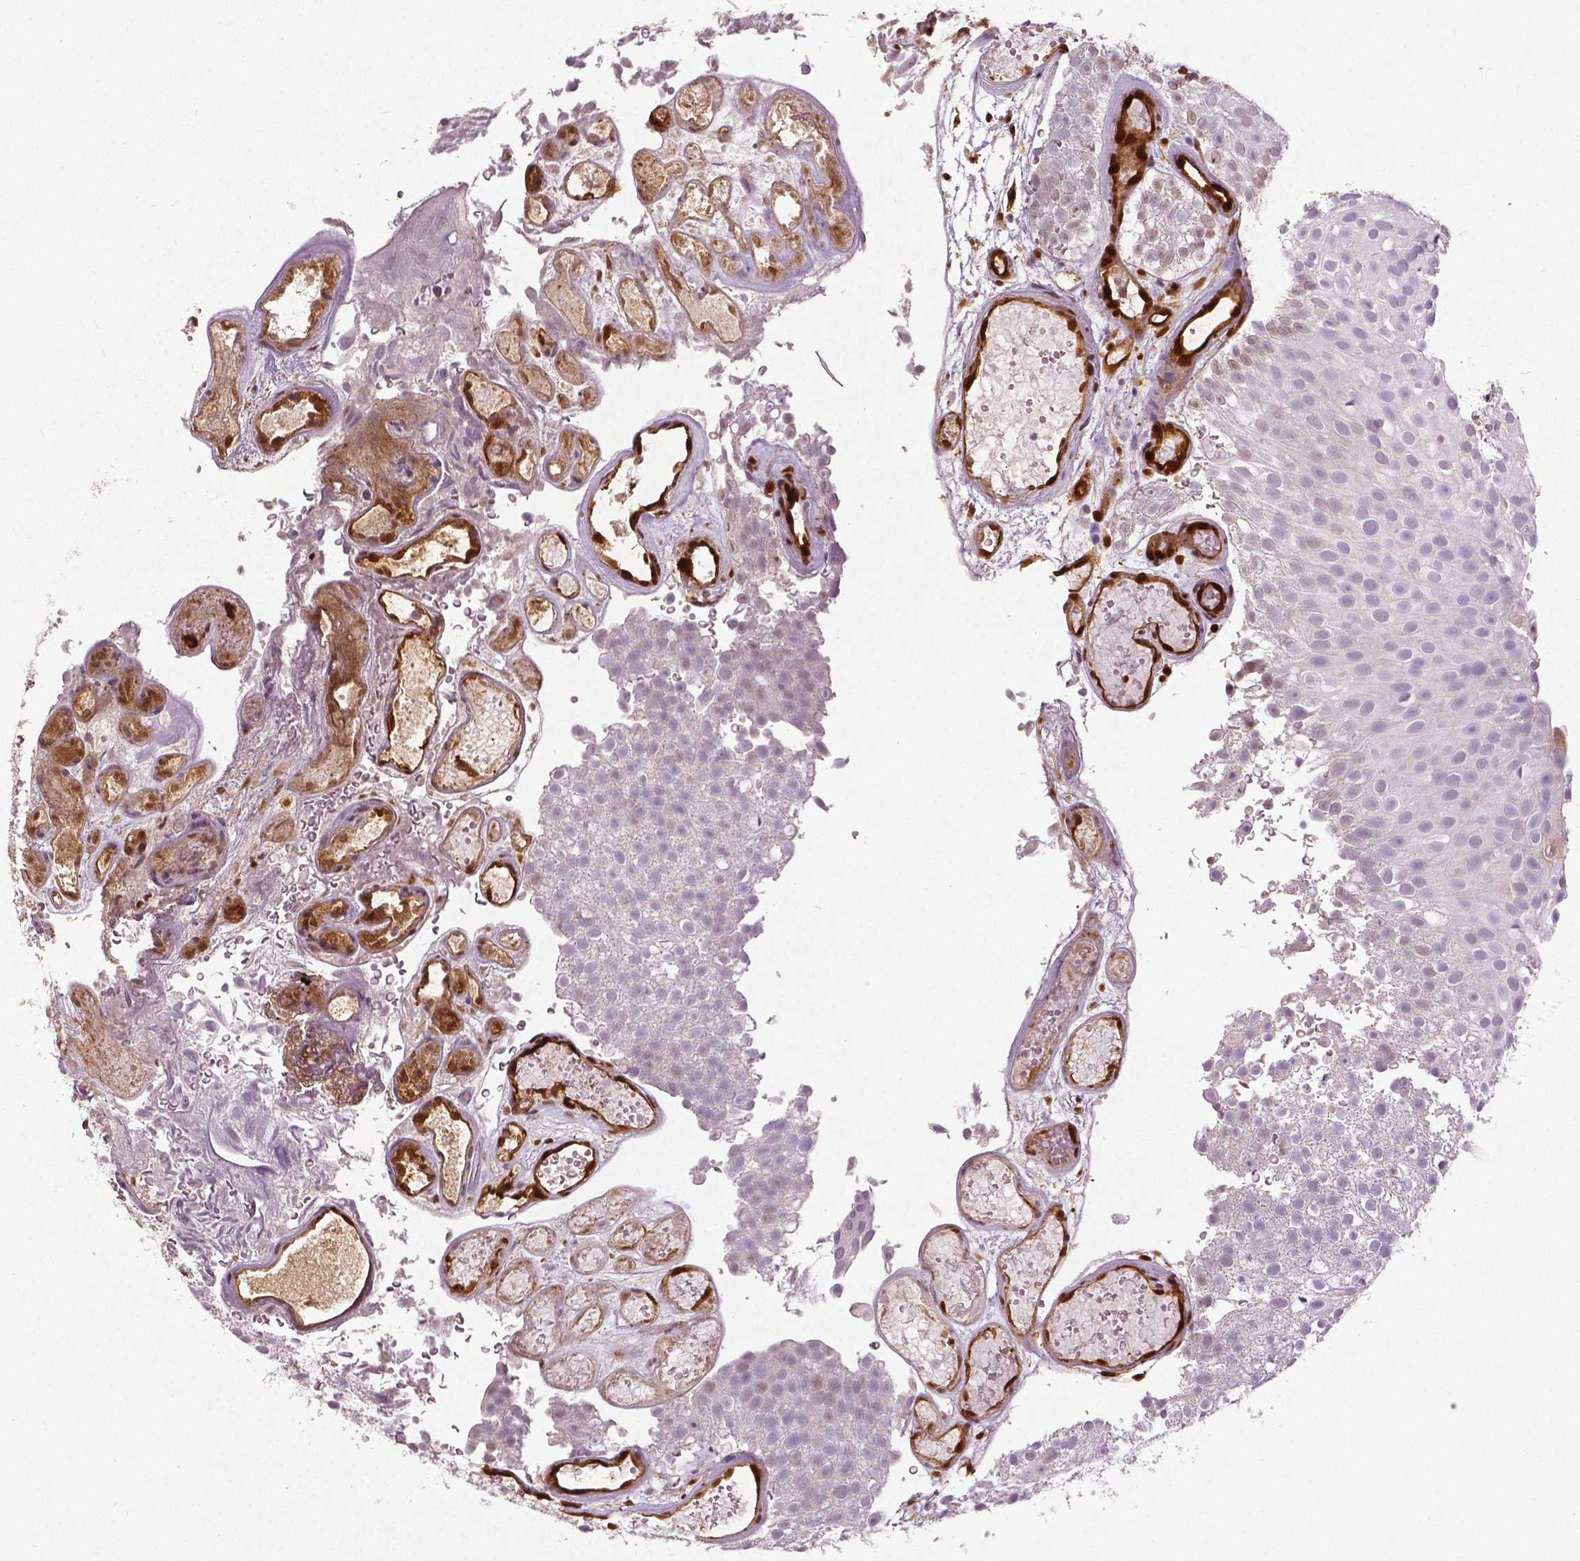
{"staining": {"intensity": "negative", "quantity": "none", "location": "none"}, "tissue": "urothelial cancer", "cell_type": "Tumor cells", "image_type": "cancer", "snomed": [{"axis": "morphology", "description": "Urothelial carcinoma, Low grade"}, {"axis": "topography", "description": "Urinary bladder"}], "caption": "Tumor cells are negative for brown protein staining in urothelial cancer.", "gene": "WWTR1", "patient": {"sex": "male", "age": 78}}